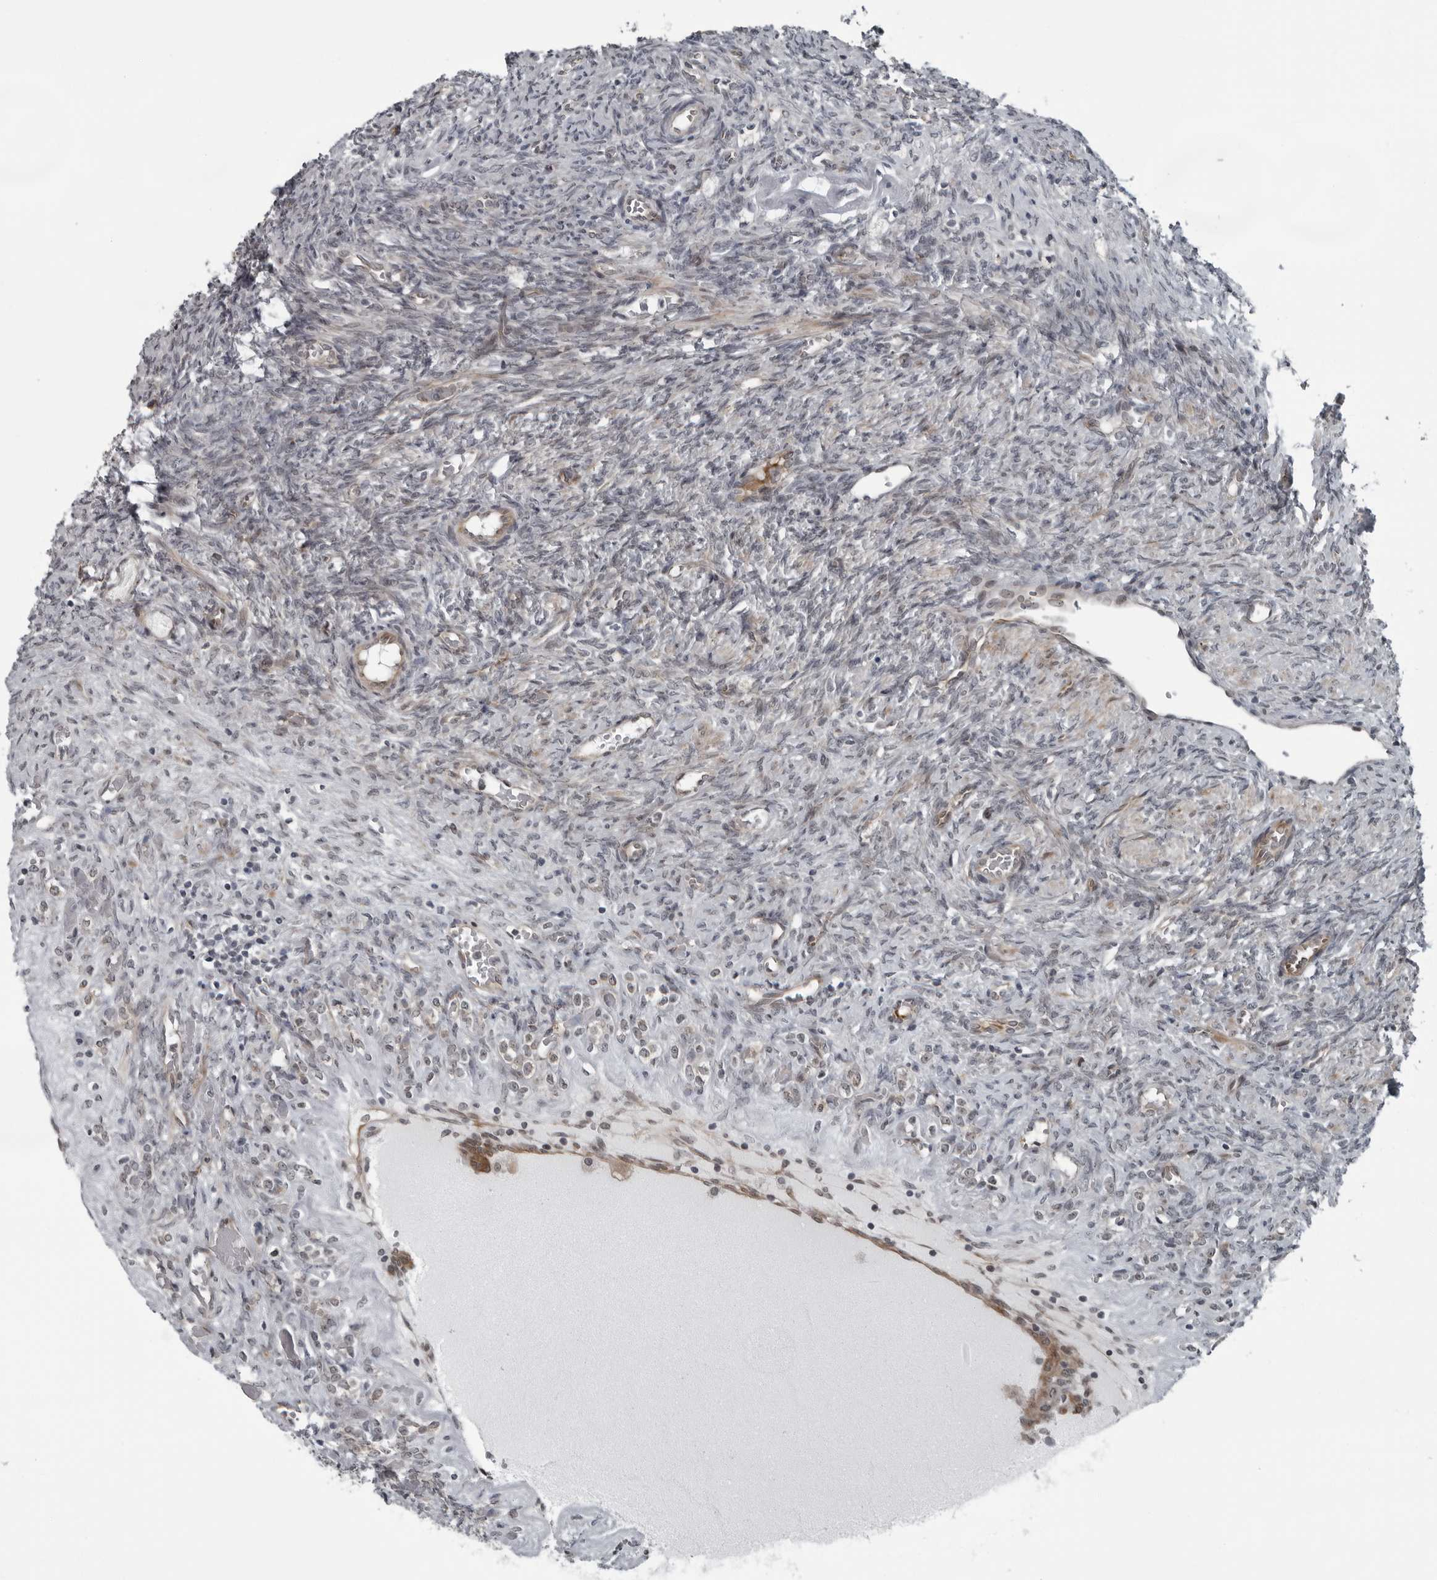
{"staining": {"intensity": "negative", "quantity": "none", "location": "none"}, "tissue": "ovary", "cell_type": "Follicle cells", "image_type": "normal", "snomed": [{"axis": "morphology", "description": "Normal tissue, NOS"}, {"axis": "topography", "description": "Ovary"}], "caption": "The IHC photomicrograph has no significant expression in follicle cells of ovary. (DAB (3,3'-diaminobenzidine) immunohistochemistry (IHC) visualized using brightfield microscopy, high magnification).", "gene": "FAM102B", "patient": {"sex": "female", "age": 41}}